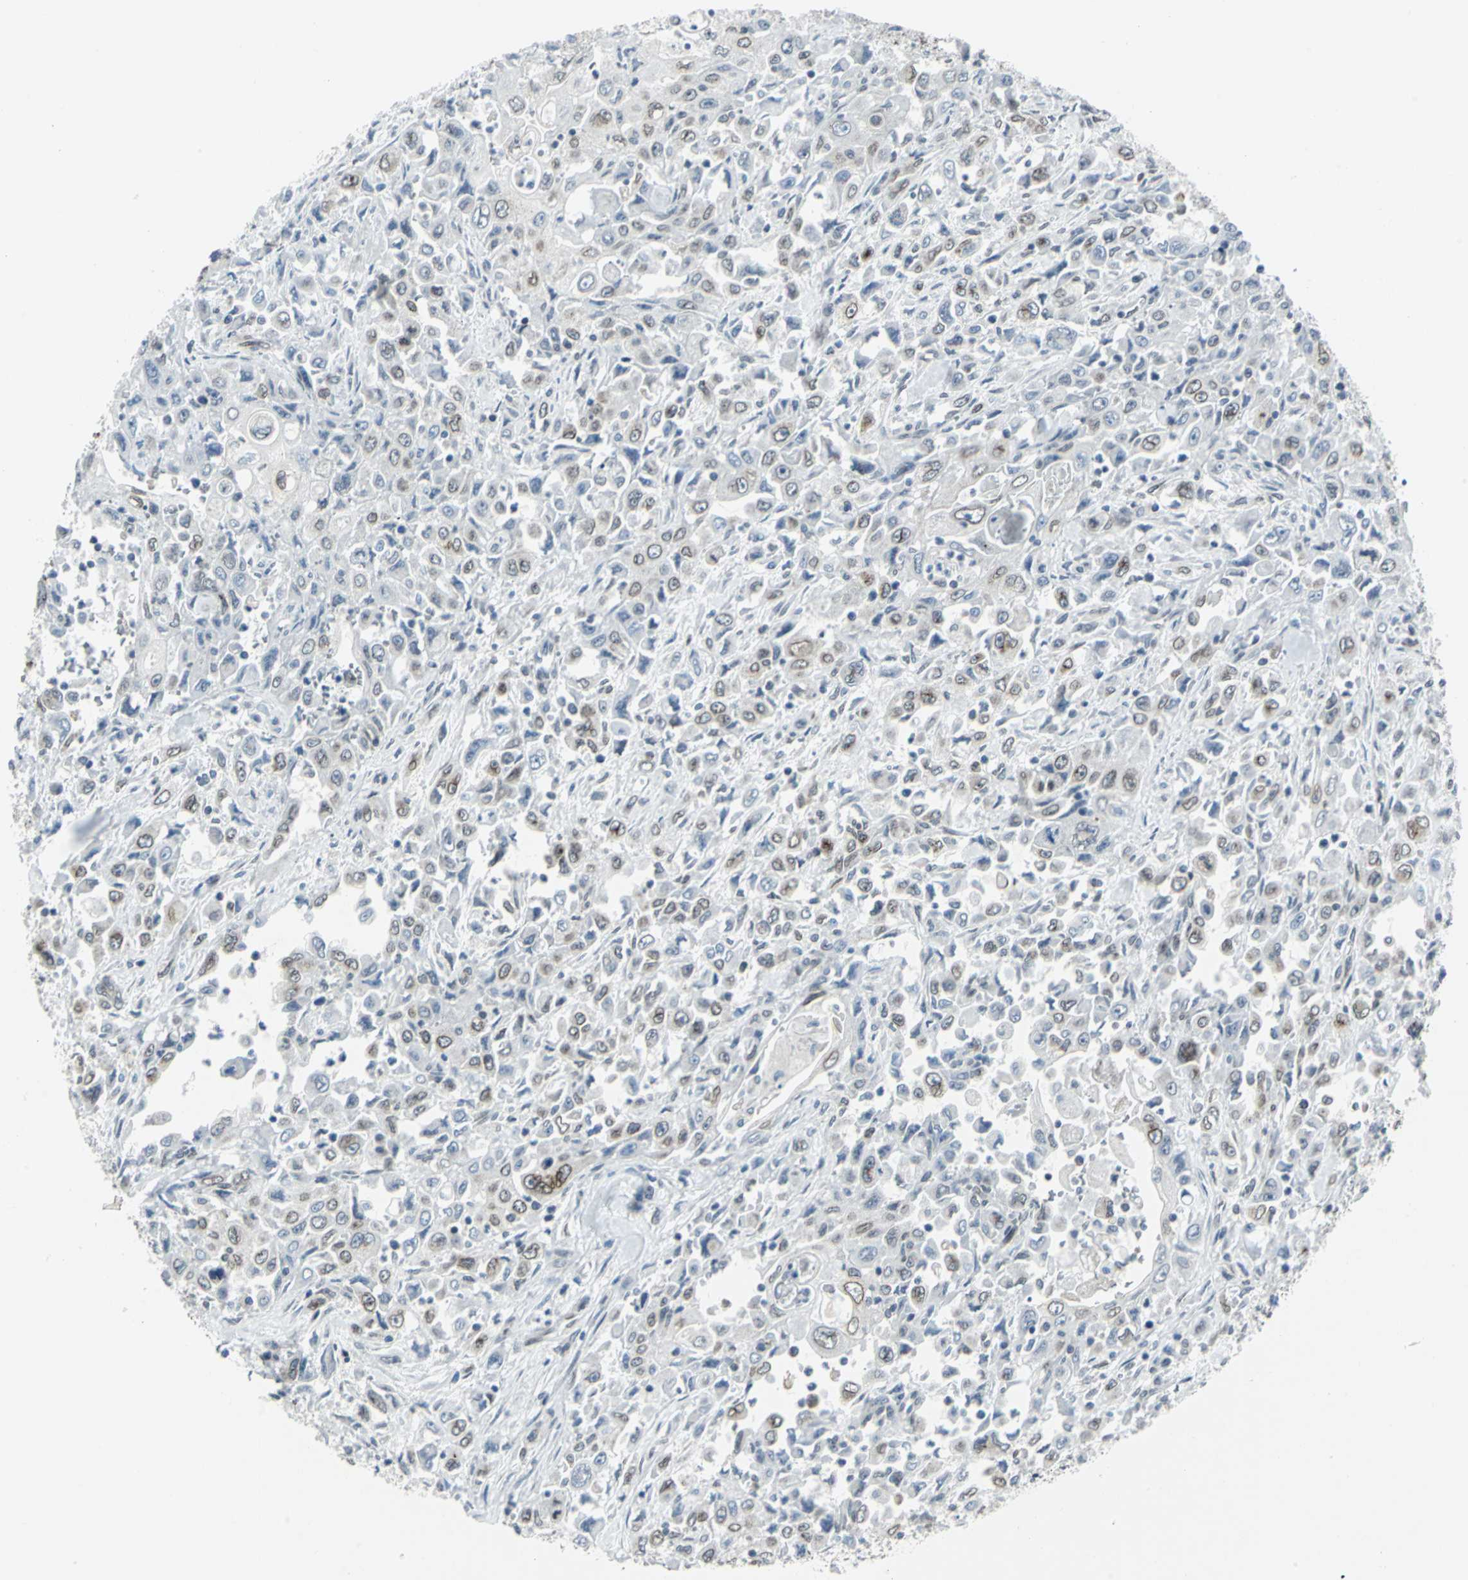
{"staining": {"intensity": "weak", "quantity": "25%-75%", "location": "cytoplasmic/membranous,nuclear"}, "tissue": "pancreatic cancer", "cell_type": "Tumor cells", "image_type": "cancer", "snomed": [{"axis": "morphology", "description": "Adenocarcinoma, NOS"}, {"axis": "topography", "description": "Pancreas"}], "caption": "The photomicrograph reveals staining of pancreatic adenocarcinoma, revealing weak cytoplasmic/membranous and nuclear protein positivity (brown color) within tumor cells. The protein is stained brown, and the nuclei are stained in blue (DAB (3,3'-diaminobenzidine) IHC with brightfield microscopy, high magnification).", "gene": "SNUPN", "patient": {"sex": "male", "age": 70}}